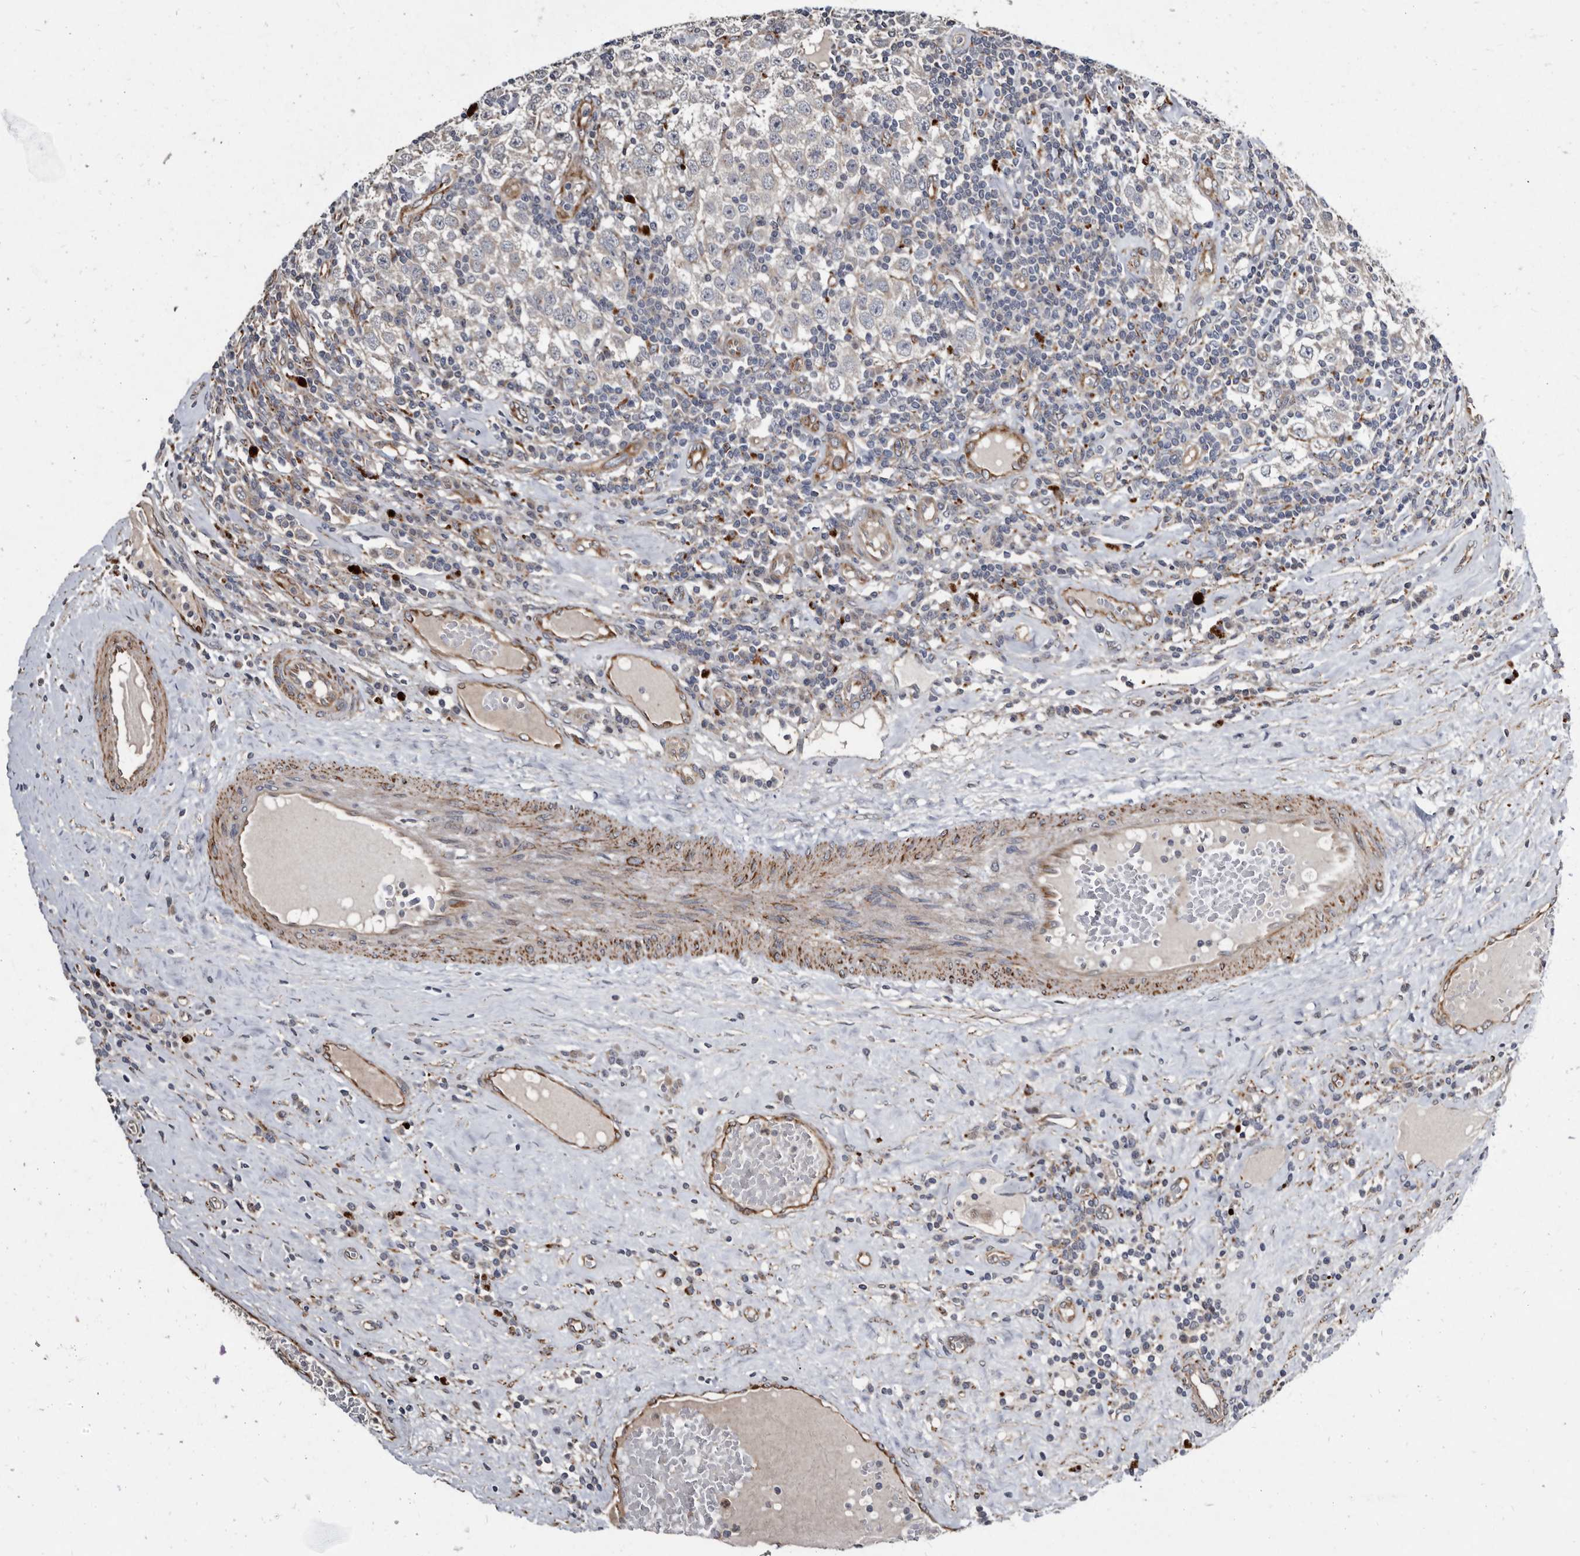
{"staining": {"intensity": "negative", "quantity": "none", "location": "none"}, "tissue": "testis cancer", "cell_type": "Tumor cells", "image_type": "cancer", "snomed": [{"axis": "morphology", "description": "Seminoma, NOS"}, {"axis": "topography", "description": "Testis"}], "caption": "Immunohistochemistry micrograph of human seminoma (testis) stained for a protein (brown), which demonstrates no positivity in tumor cells. The staining is performed using DAB (3,3'-diaminobenzidine) brown chromogen with nuclei counter-stained in using hematoxylin.", "gene": "CTSA", "patient": {"sex": "male", "age": 41}}